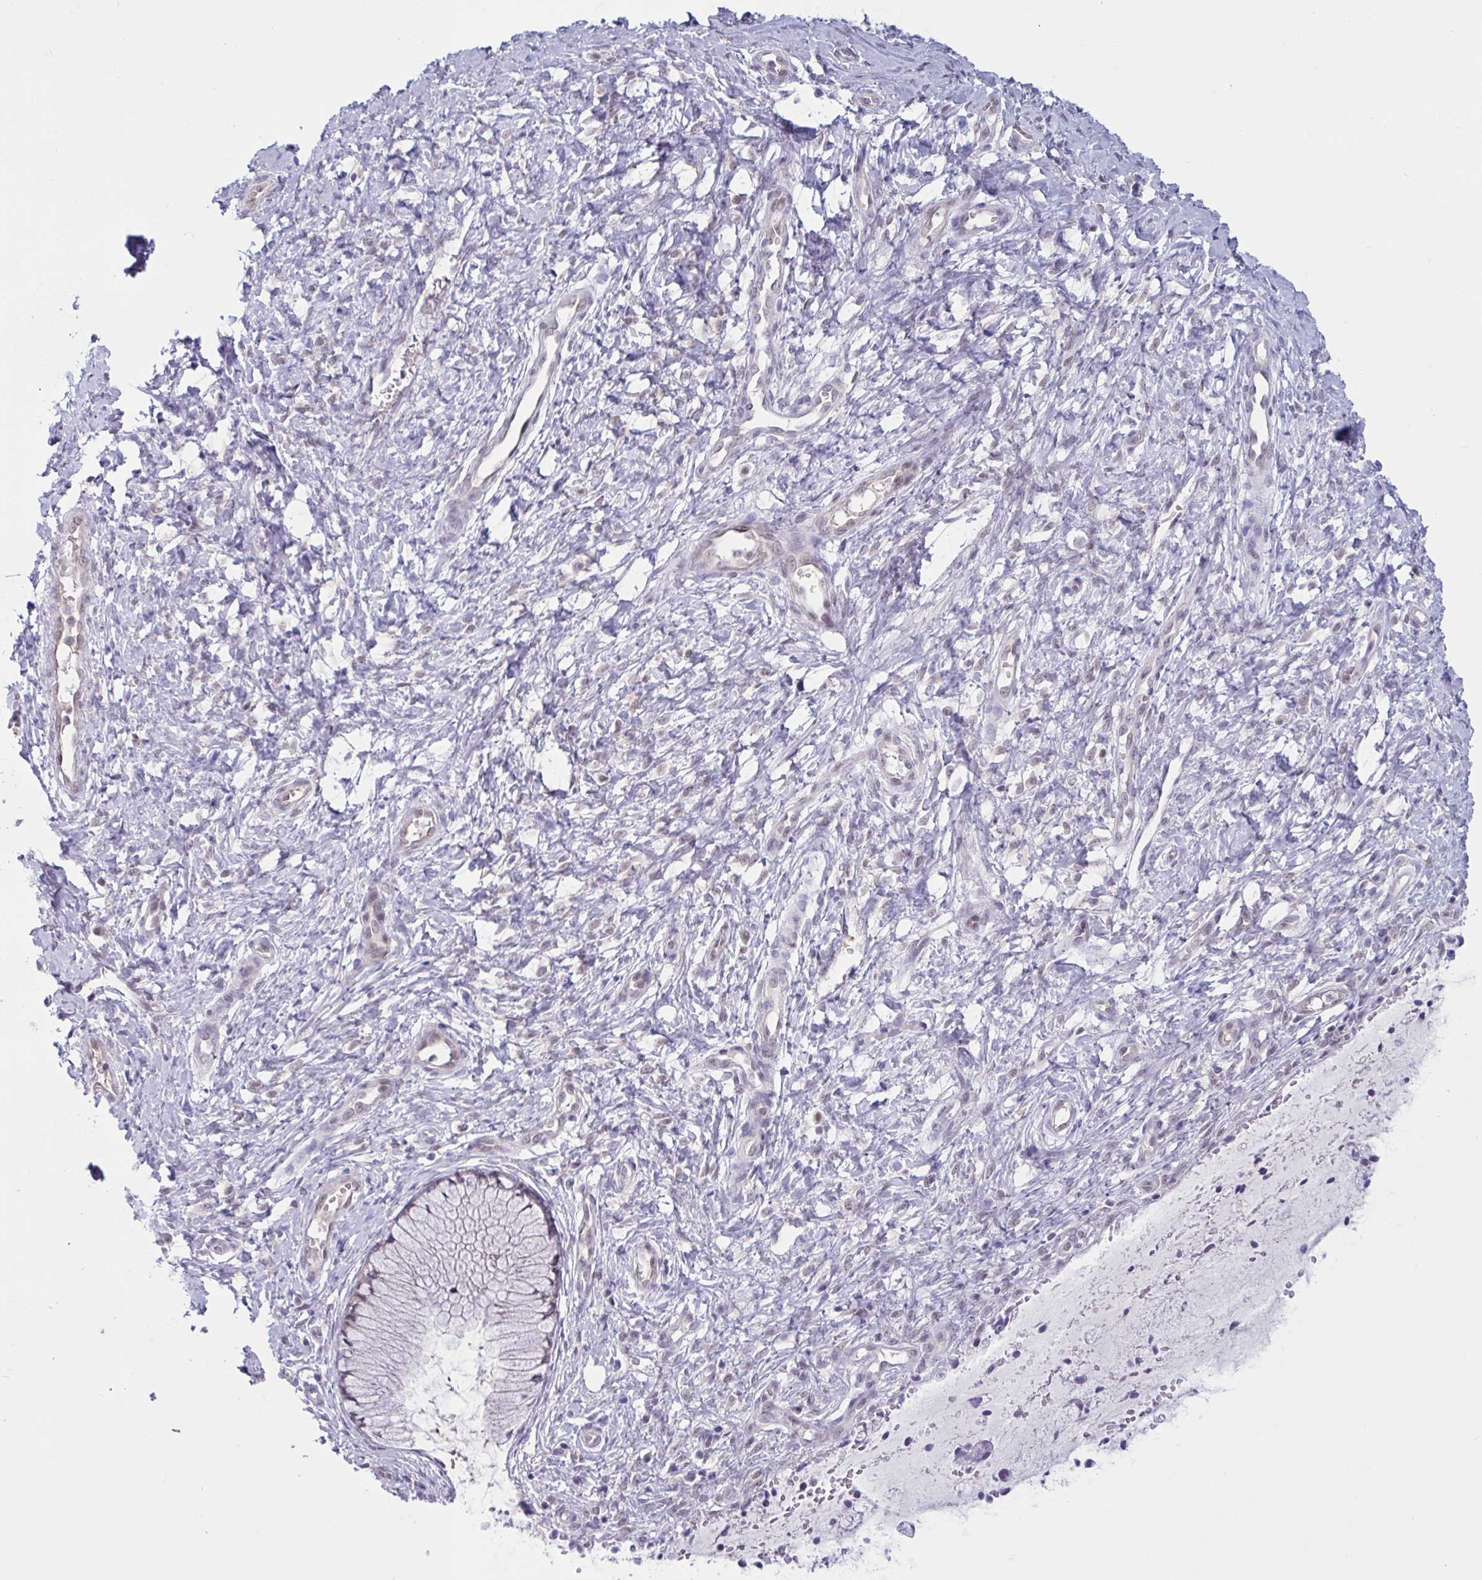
{"staining": {"intensity": "weak", "quantity": "<25%", "location": "cytoplasmic/membranous"}, "tissue": "cervix", "cell_type": "Glandular cells", "image_type": "normal", "snomed": [{"axis": "morphology", "description": "Normal tissue, NOS"}, {"axis": "topography", "description": "Cervix"}], "caption": "An IHC photomicrograph of normal cervix is shown. There is no staining in glandular cells of cervix.", "gene": "TSN", "patient": {"sex": "female", "age": 37}}